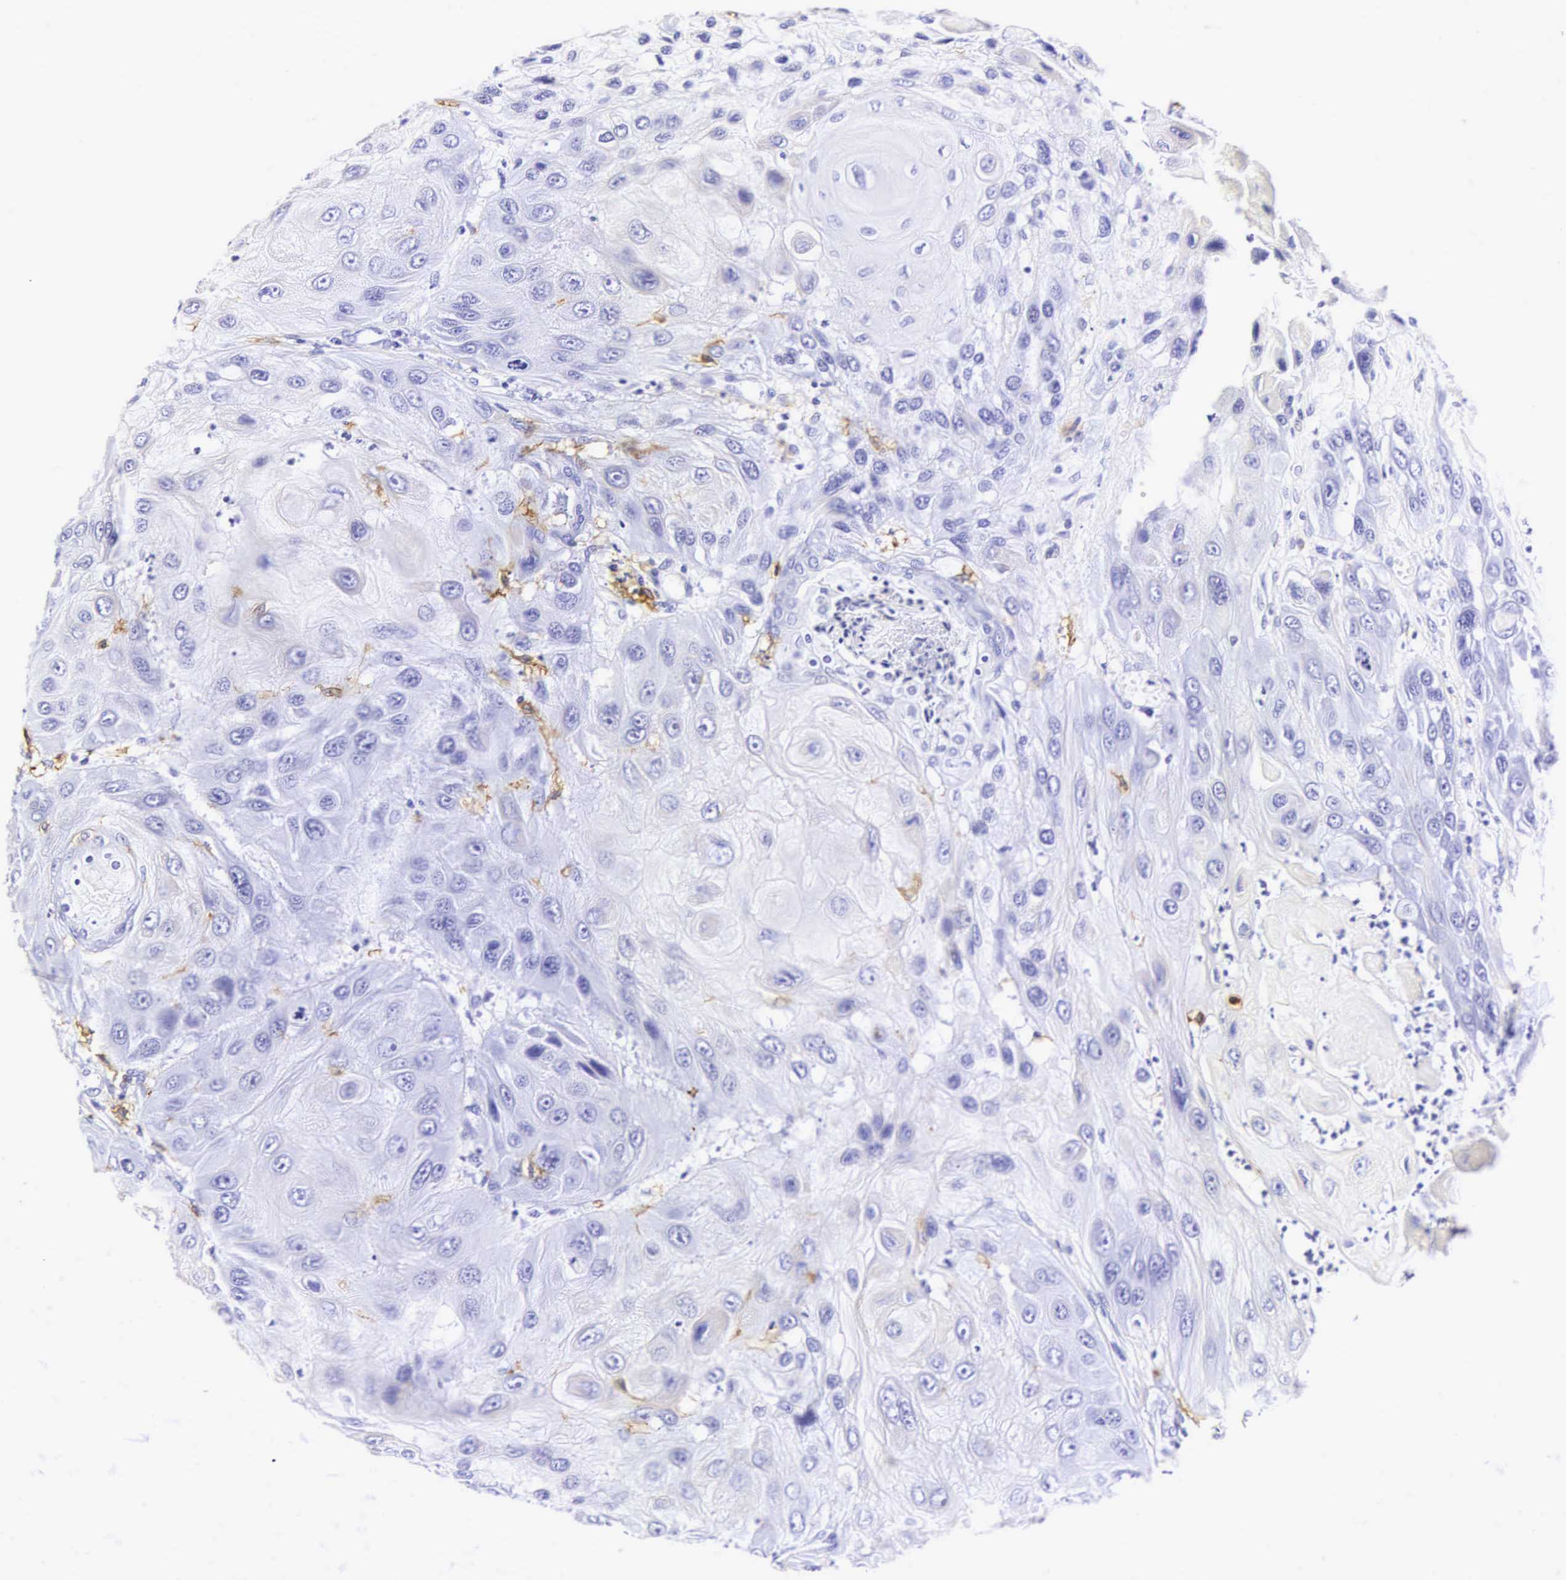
{"staining": {"intensity": "negative", "quantity": "none", "location": "none"}, "tissue": "skin cancer", "cell_type": "Tumor cells", "image_type": "cancer", "snomed": [{"axis": "morphology", "description": "Squamous cell carcinoma, NOS"}, {"axis": "topography", "description": "Skin"}, {"axis": "topography", "description": "Anal"}], "caption": "Skin squamous cell carcinoma stained for a protein using immunohistochemistry (IHC) displays no expression tumor cells.", "gene": "CD1A", "patient": {"sex": "male", "age": 61}}